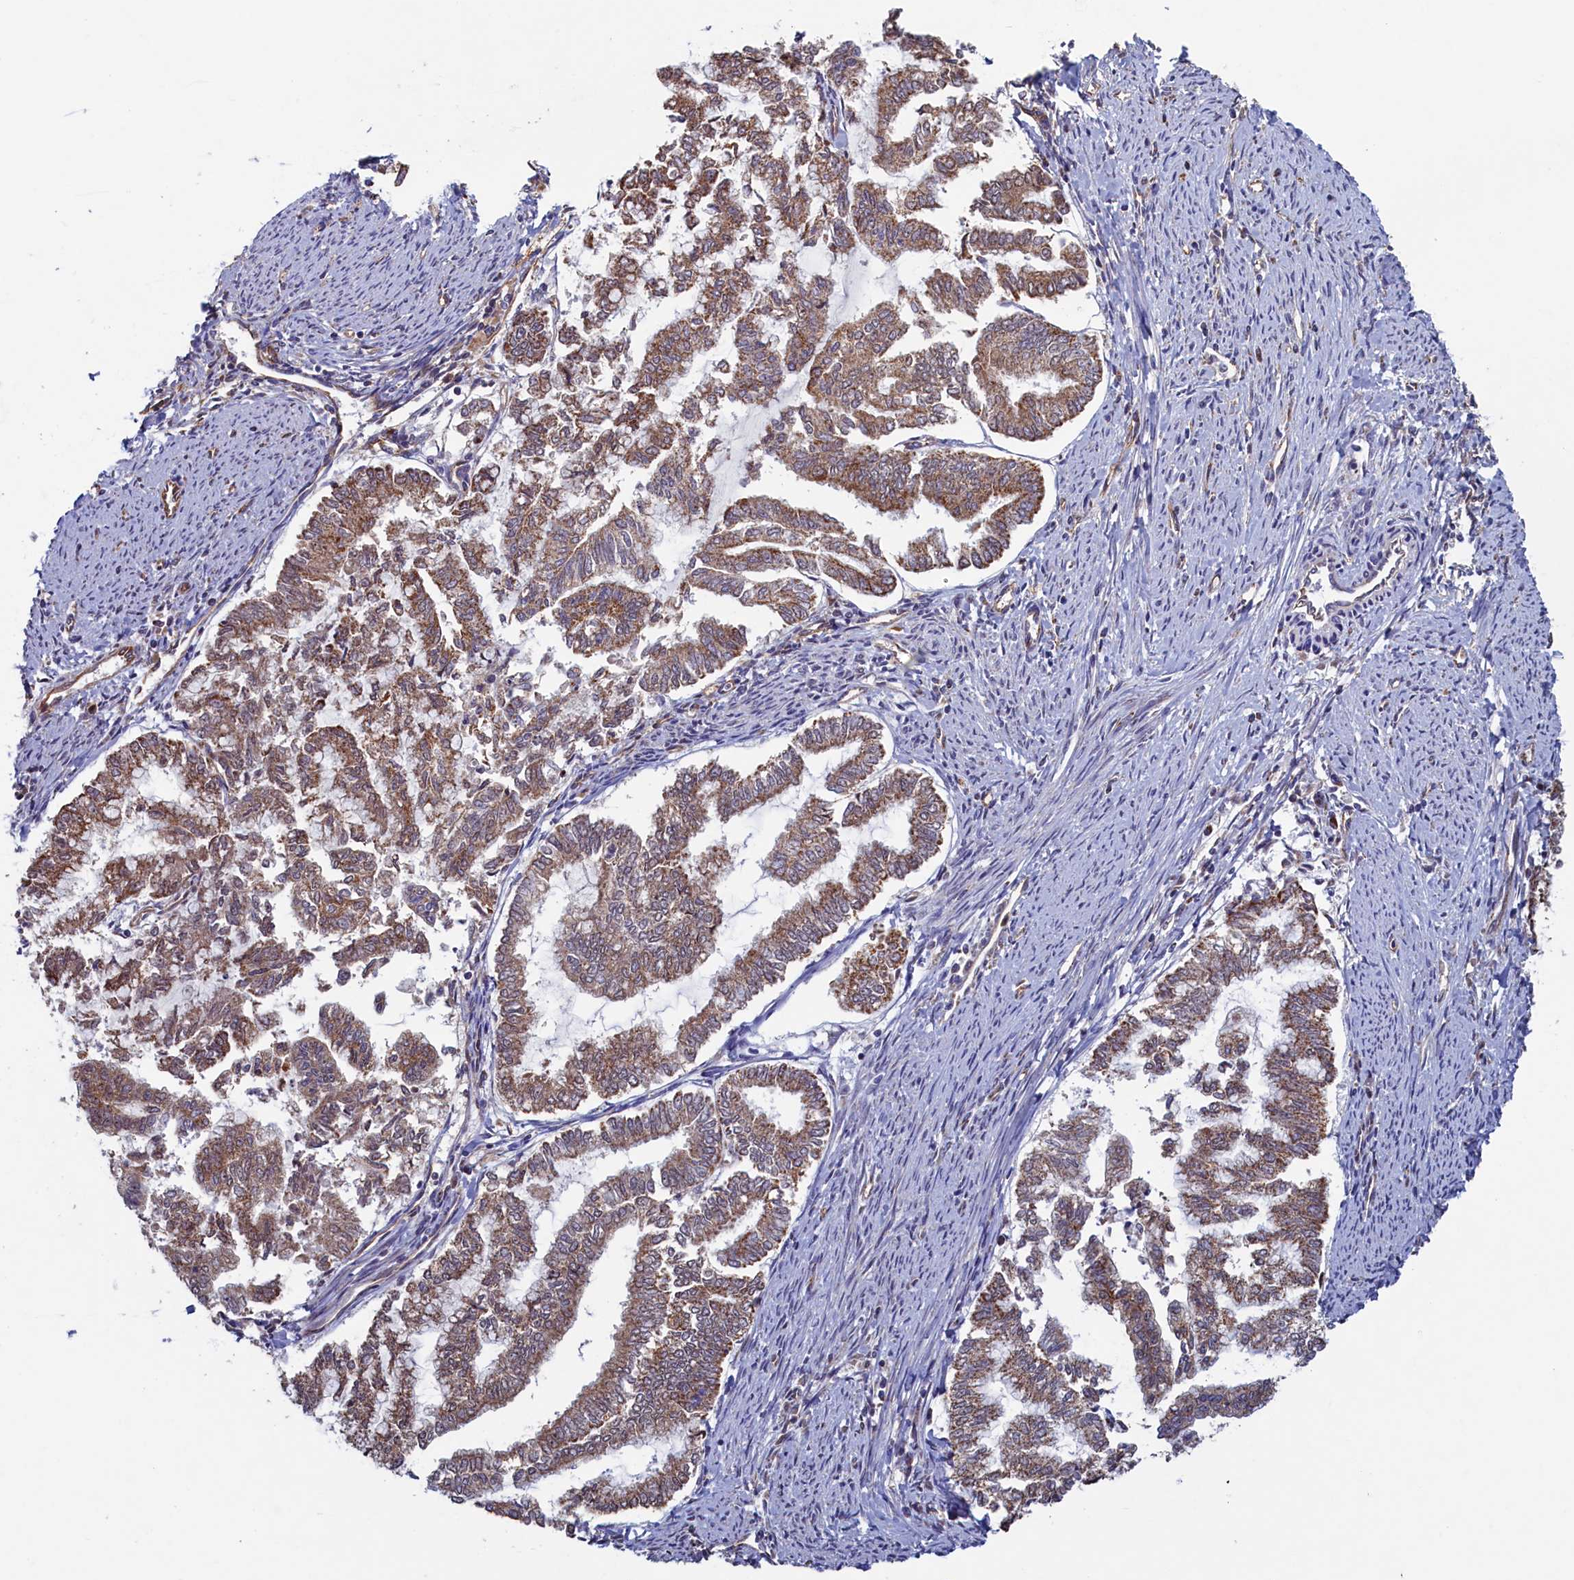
{"staining": {"intensity": "moderate", "quantity": ">75%", "location": "cytoplasmic/membranous"}, "tissue": "endometrial cancer", "cell_type": "Tumor cells", "image_type": "cancer", "snomed": [{"axis": "morphology", "description": "Adenocarcinoma, NOS"}, {"axis": "topography", "description": "Endometrium"}], "caption": "Protein expression analysis of human endometrial adenocarcinoma reveals moderate cytoplasmic/membranous staining in about >75% of tumor cells. (DAB IHC with brightfield microscopy, high magnification).", "gene": "UBE3B", "patient": {"sex": "female", "age": 79}}